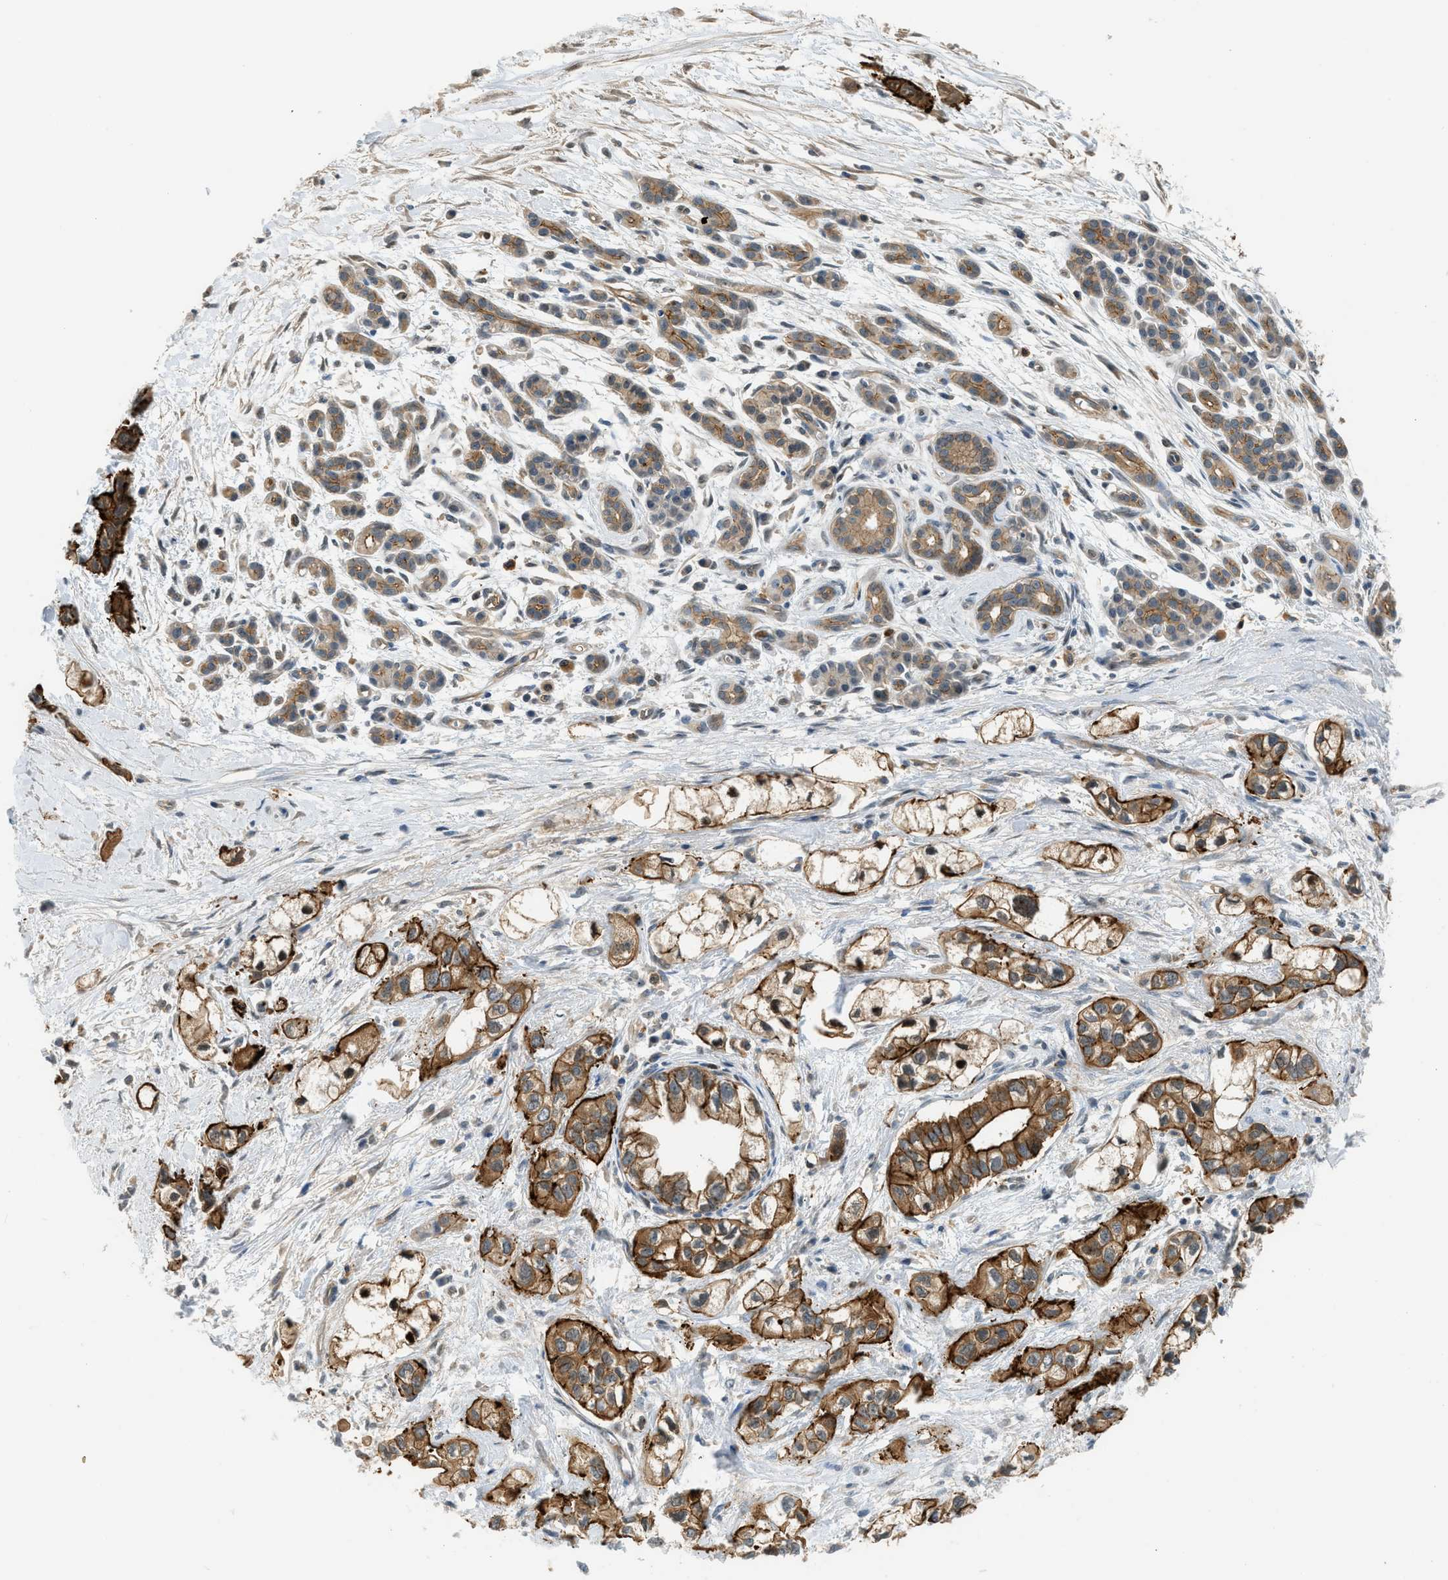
{"staining": {"intensity": "strong", "quantity": ">75%", "location": "cytoplasmic/membranous"}, "tissue": "pancreatic cancer", "cell_type": "Tumor cells", "image_type": "cancer", "snomed": [{"axis": "morphology", "description": "Adenocarcinoma, NOS"}, {"axis": "topography", "description": "Pancreas"}], "caption": "This histopathology image shows pancreatic adenocarcinoma stained with immunohistochemistry to label a protein in brown. The cytoplasmic/membranous of tumor cells show strong positivity for the protein. Nuclei are counter-stained blue.", "gene": "CBLB", "patient": {"sex": "male", "age": 74}}